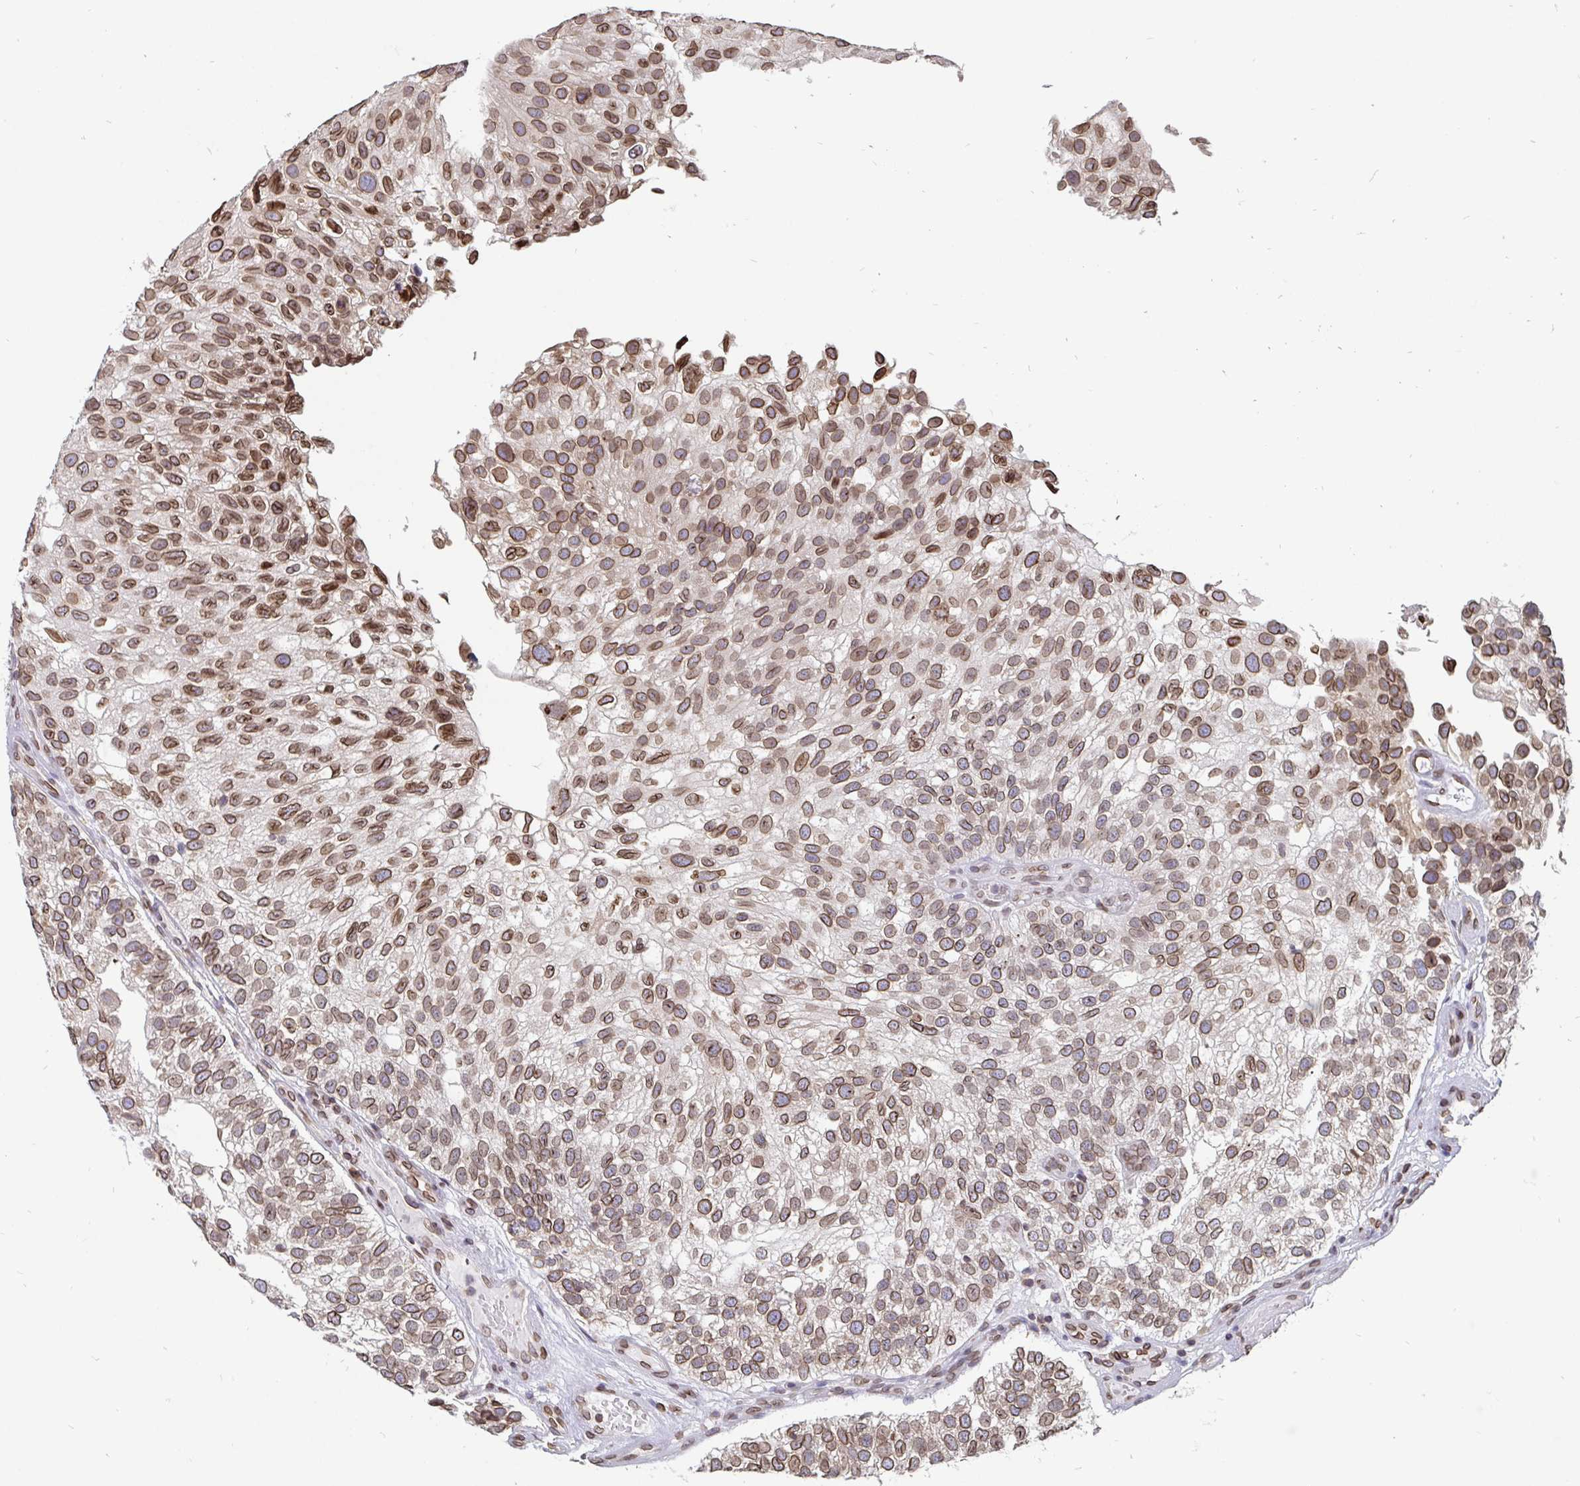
{"staining": {"intensity": "moderate", "quantity": ">75%", "location": "cytoplasmic/membranous,nuclear"}, "tissue": "urothelial cancer", "cell_type": "Tumor cells", "image_type": "cancer", "snomed": [{"axis": "morphology", "description": "Urothelial carcinoma, NOS"}, {"axis": "topography", "description": "Urinary bladder"}], "caption": "Transitional cell carcinoma stained with a protein marker displays moderate staining in tumor cells.", "gene": "EMD", "patient": {"sex": "male", "age": 87}}